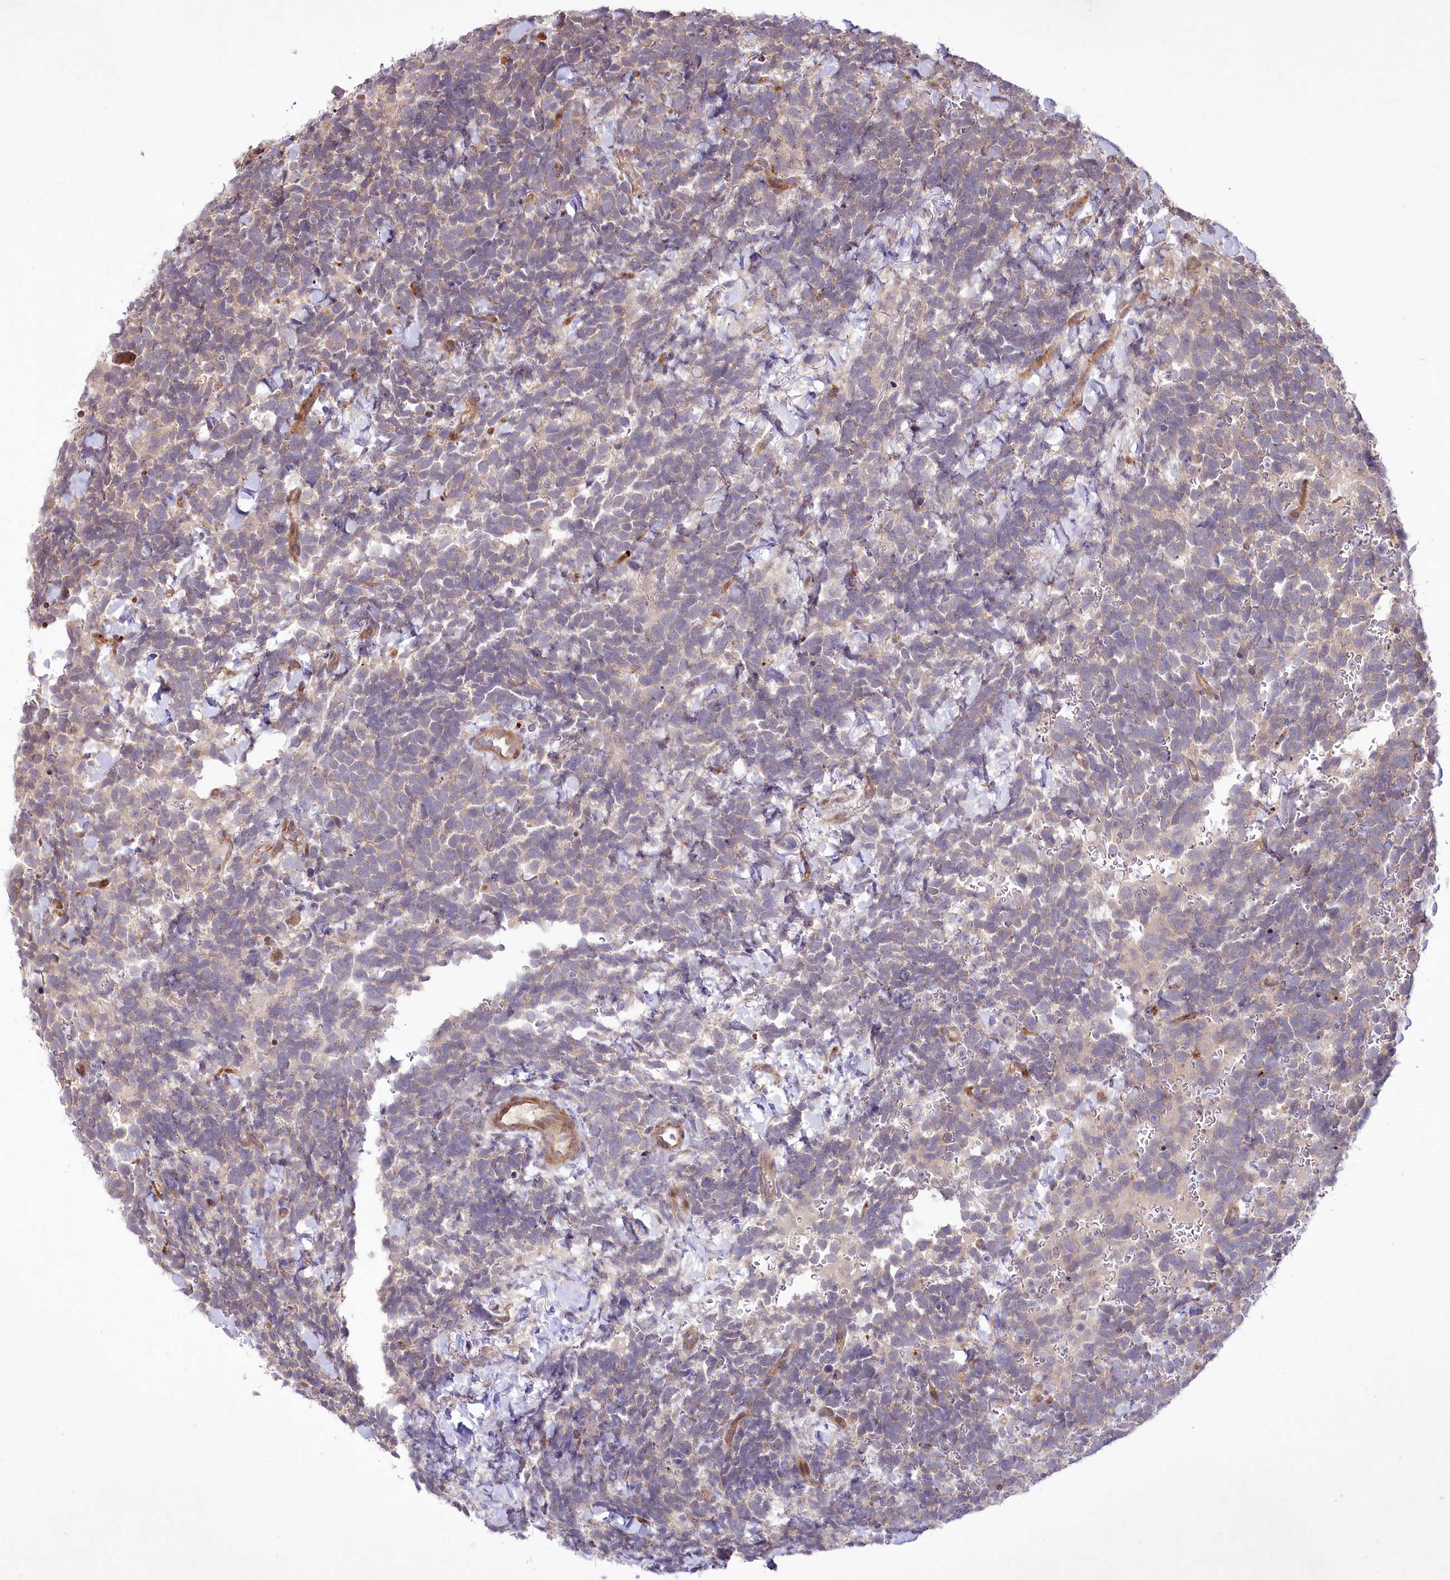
{"staining": {"intensity": "weak", "quantity": "25%-75%", "location": "cytoplasmic/membranous"}, "tissue": "urothelial cancer", "cell_type": "Tumor cells", "image_type": "cancer", "snomed": [{"axis": "morphology", "description": "Urothelial carcinoma, High grade"}, {"axis": "topography", "description": "Urinary bladder"}], "caption": "DAB immunohistochemical staining of high-grade urothelial carcinoma demonstrates weak cytoplasmic/membranous protein positivity in approximately 25%-75% of tumor cells. (Brightfield microscopy of DAB IHC at high magnification).", "gene": "PSTK", "patient": {"sex": "female", "age": 82}}